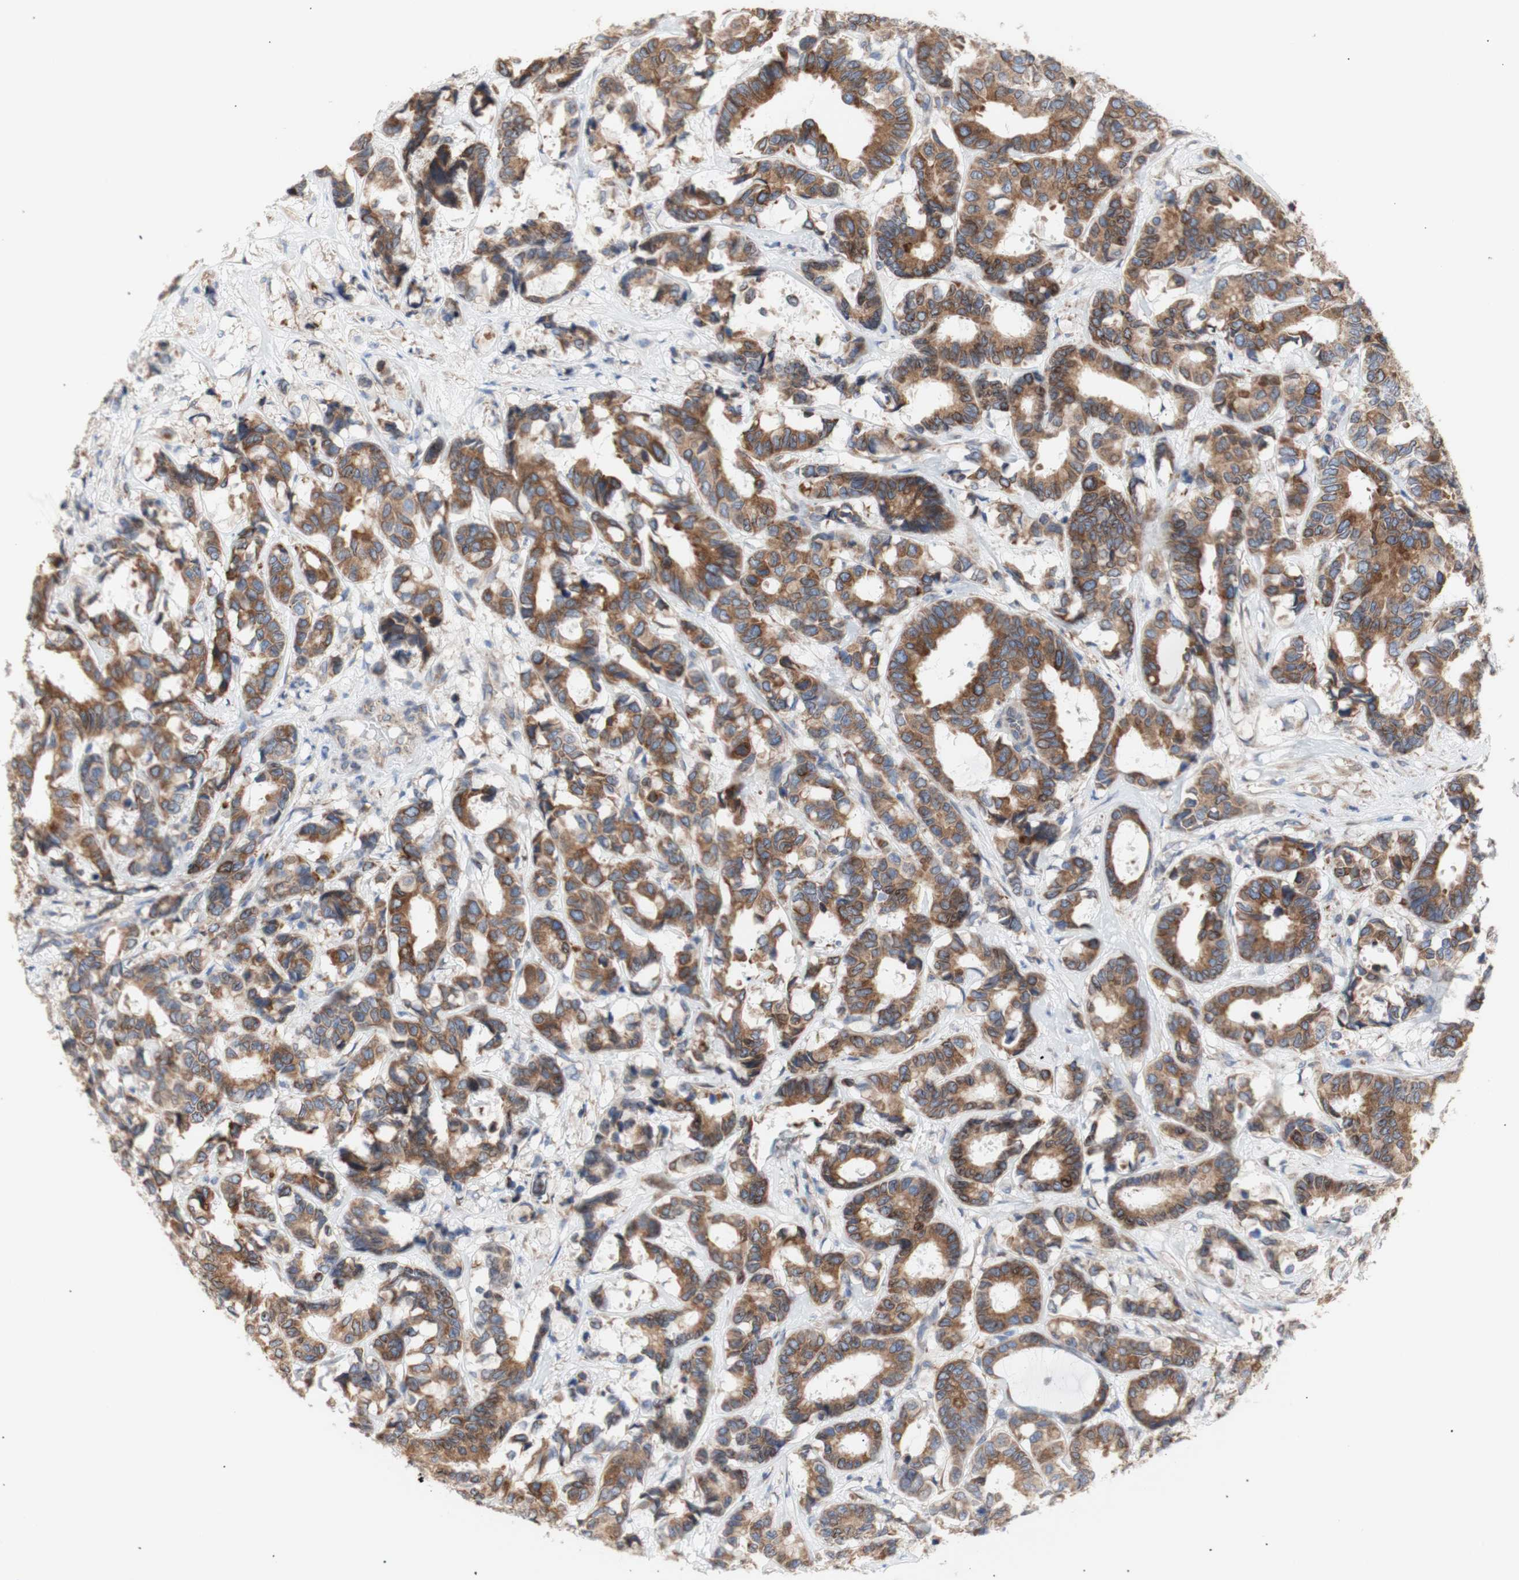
{"staining": {"intensity": "moderate", "quantity": ">75%", "location": "cytoplasmic/membranous"}, "tissue": "breast cancer", "cell_type": "Tumor cells", "image_type": "cancer", "snomed": [{"axis": "morphology", "description": "Duct carcinoma"}, {"axis": "topography", "description": "Breast"}], "caption": "DAB immunohistochemical staining of human breast invasive ductal carcinoma shows moderate cytoplasmic/membranous protein expression in approximately >75% of tumor cells. Nuclei are stained in blue.", "gene": "ERLIN1", "patient": {"sex": "female", "age": 87}}